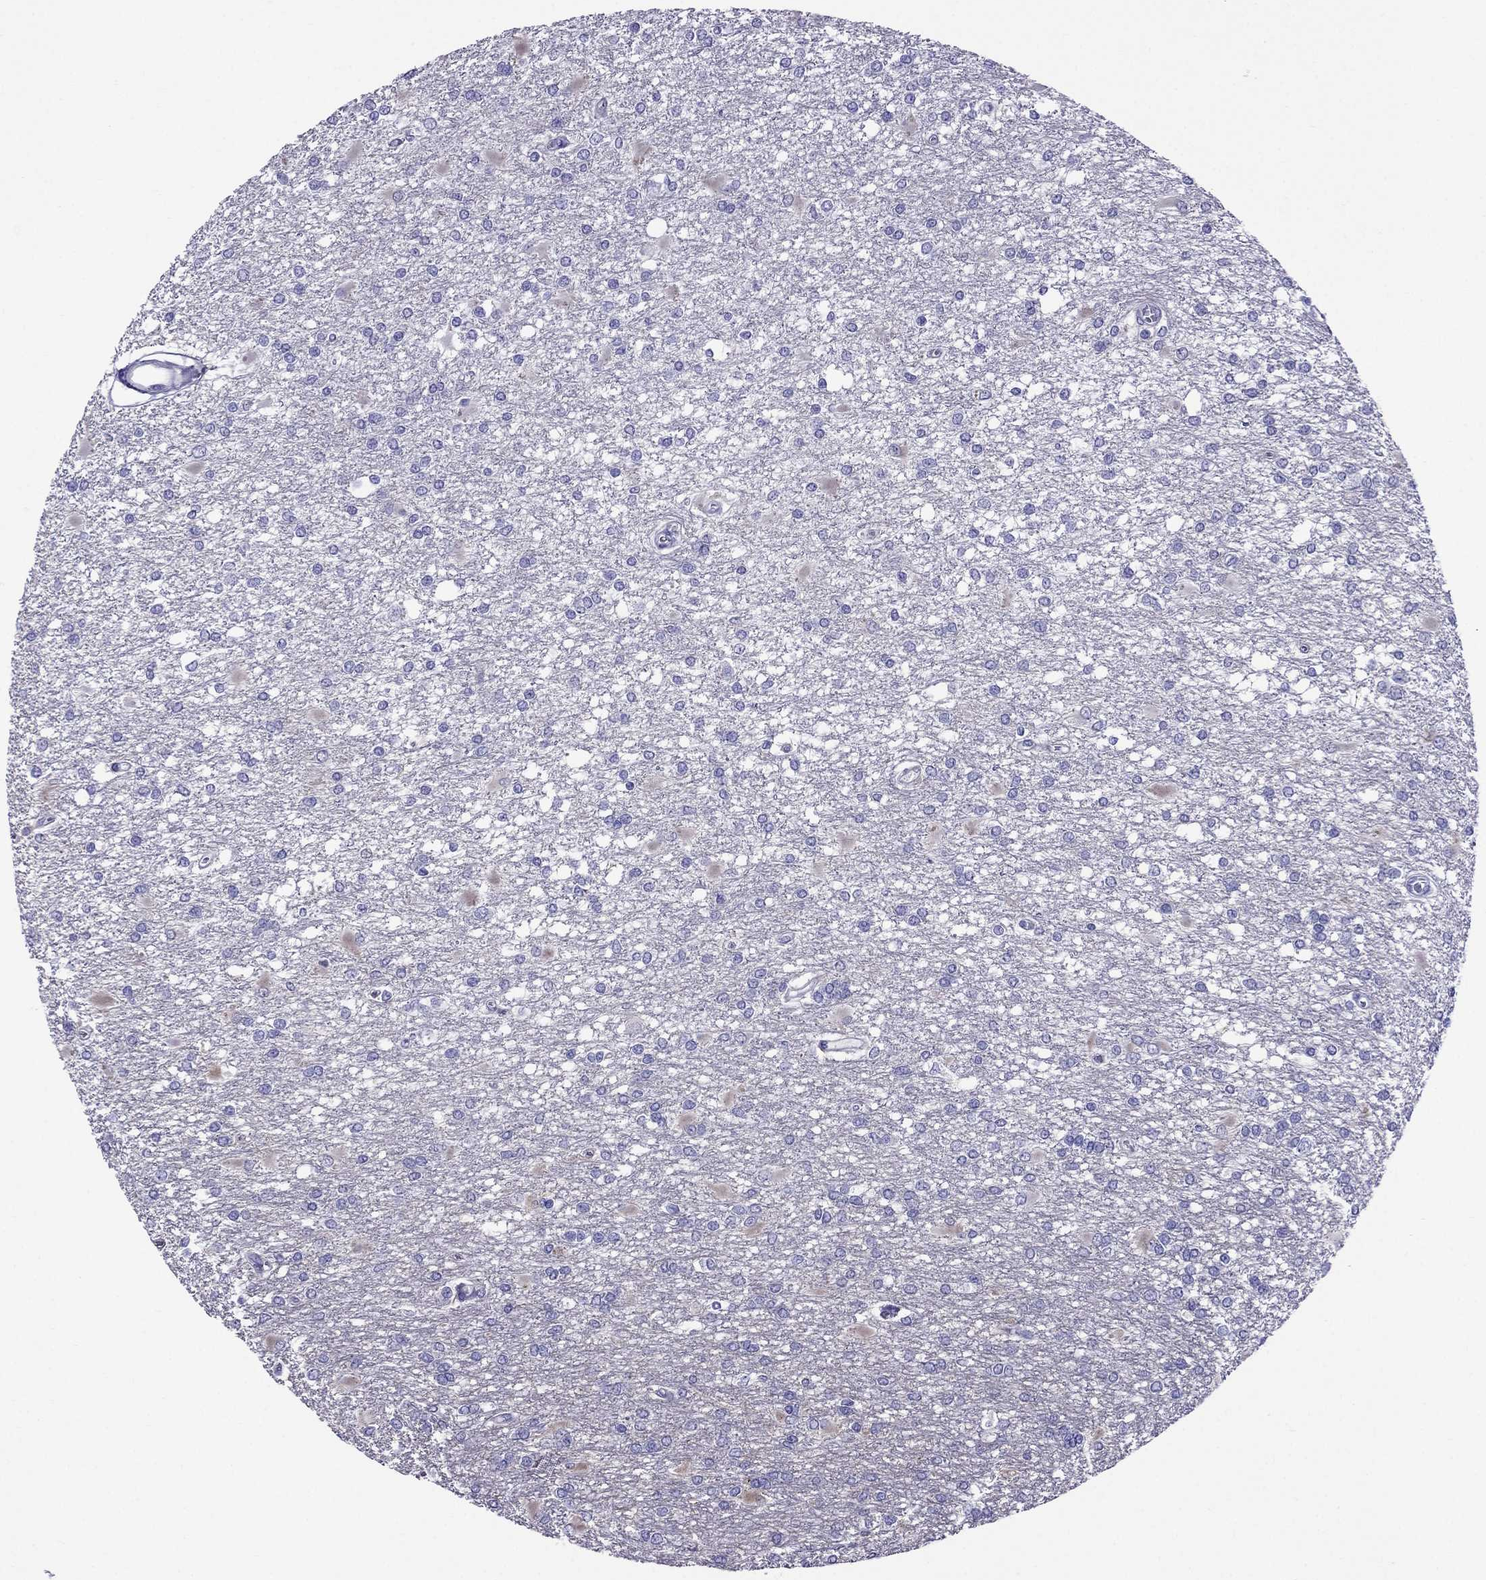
{"staining": {"intensity": "negative", "quantity": "none", "location": "none"}, "tissue": "glioma", "cell_type": "Tumor cells", "image_type": "cancer", "snomed": [{"axis": "morphology", "description": "Glioma, malignant, High grade"}, {"axis": "topography", "description": "Cerebral cortex"}], "caption": "Photomicrograph shows no protein expression in tumor cells of malignant glioma (high-grade) tissue.", "gene": "CRYBA1", "patient": {"sex": "male", "age": 79}}